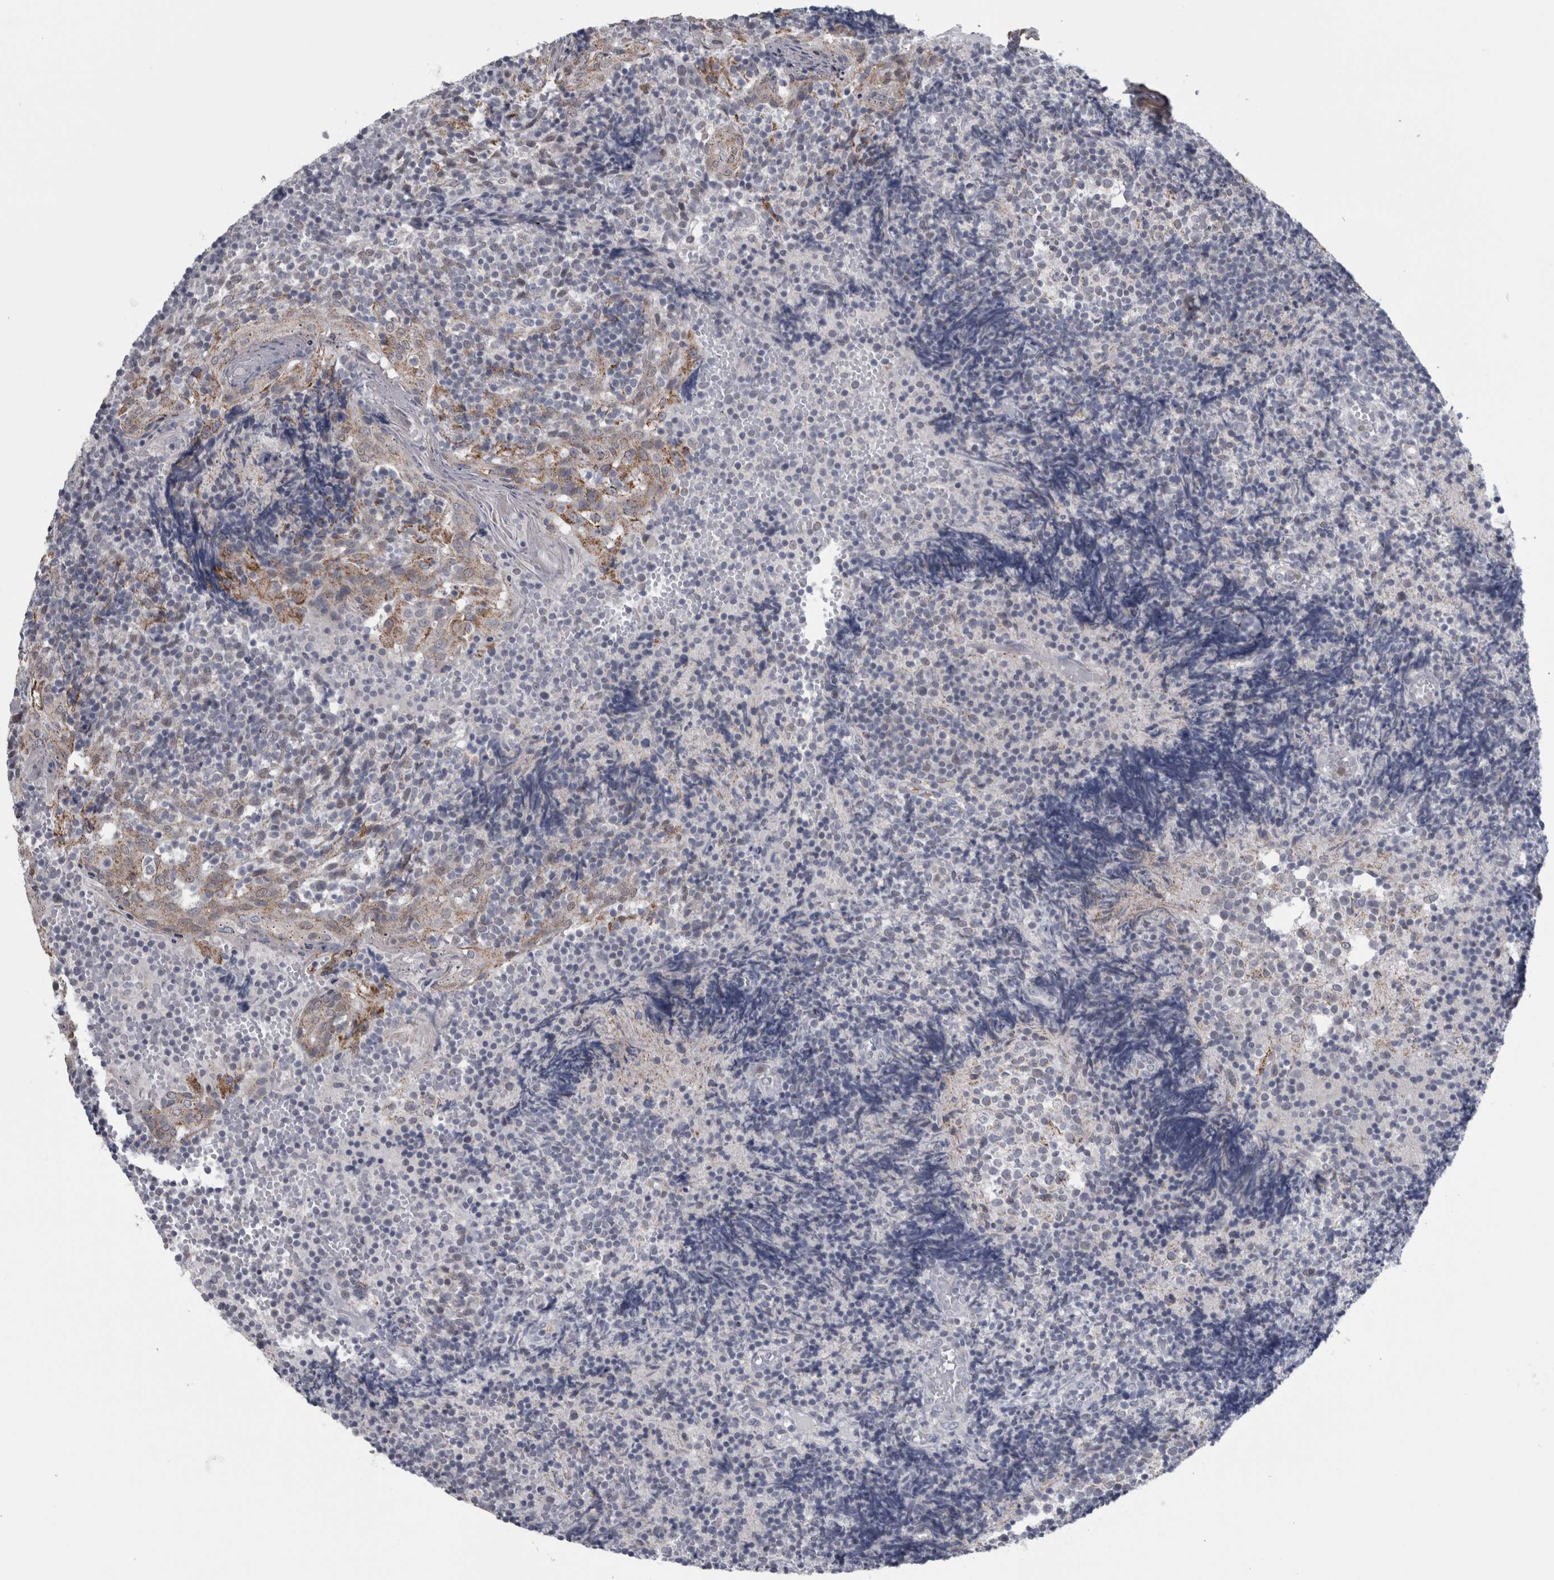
{"staining": {"intensity": "negative", "quantity": "none", "location": "none"}, "tissue": "tonsil", "cell_type": "Germinal center cells", "image_type": "normal", "snomed": [{"axis": "morphology", "description": "Normal tissue, NOS"}, {"axis": "topography", "description": "Tonsil"}], "caption": "Photomicrograph shows no protein staining in germinal center cells of unremarkable tonsil. (Immunohistochemistry (ihc), brightfield microscopy, high magnification).", "gene": "PLIN1", "patient": {"sex": "female", "age": 19}}